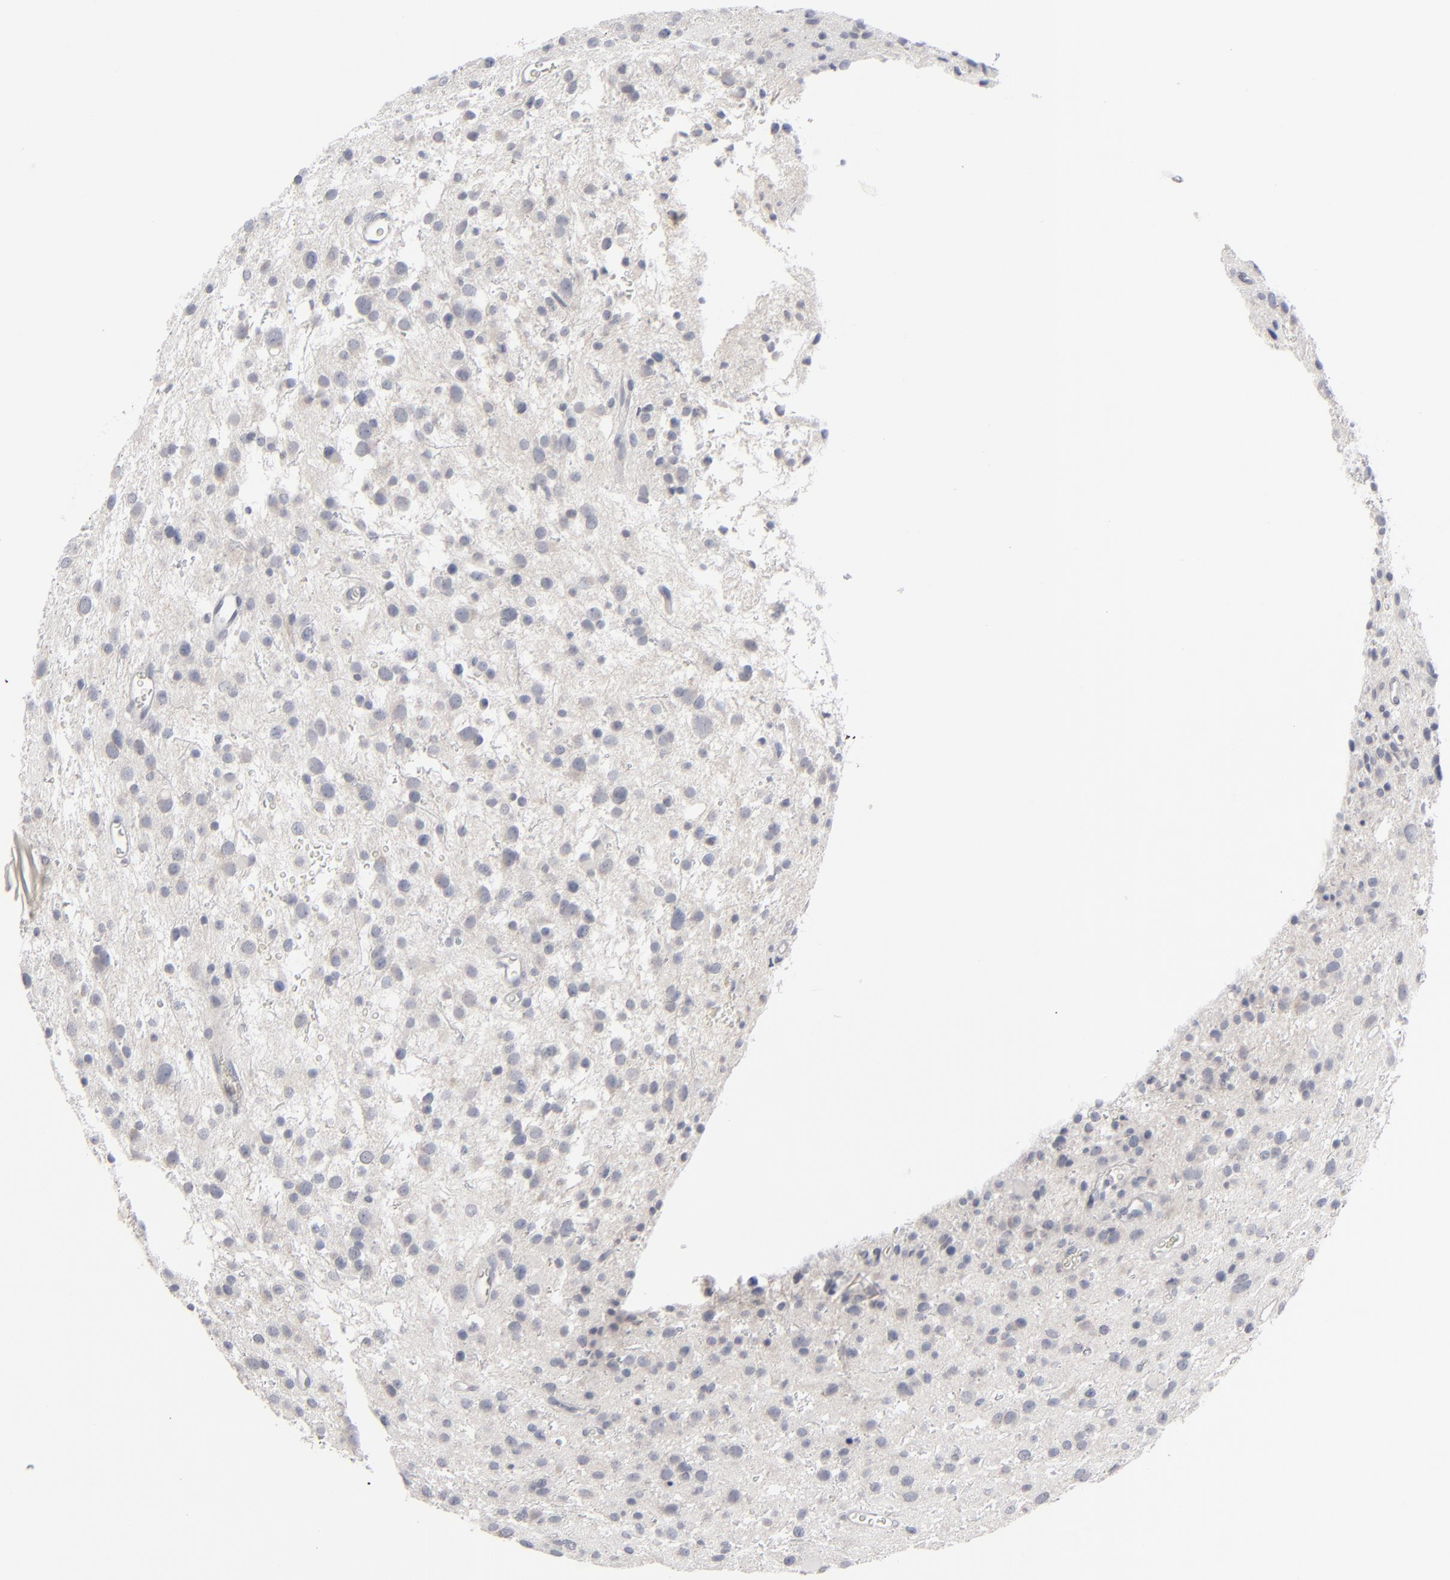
{"staining": {"intensity": "negative", "quantity": "none", "location": "none"}, "tissue": "glioma", "cell_type": "Tumor cells", "image_type": "cancer", "snomed": [{"axis": "morphology", "description": "Glioma, malignant, Low grade"}, {"axis": "topography", "description": "Brain"}], "caption": "Human glioma stained for a protein using immunohistochemistry exhibits no positivity in tumor cells.", "gene": "POF1B", "patient": {"sex": "female", "age": 36}}